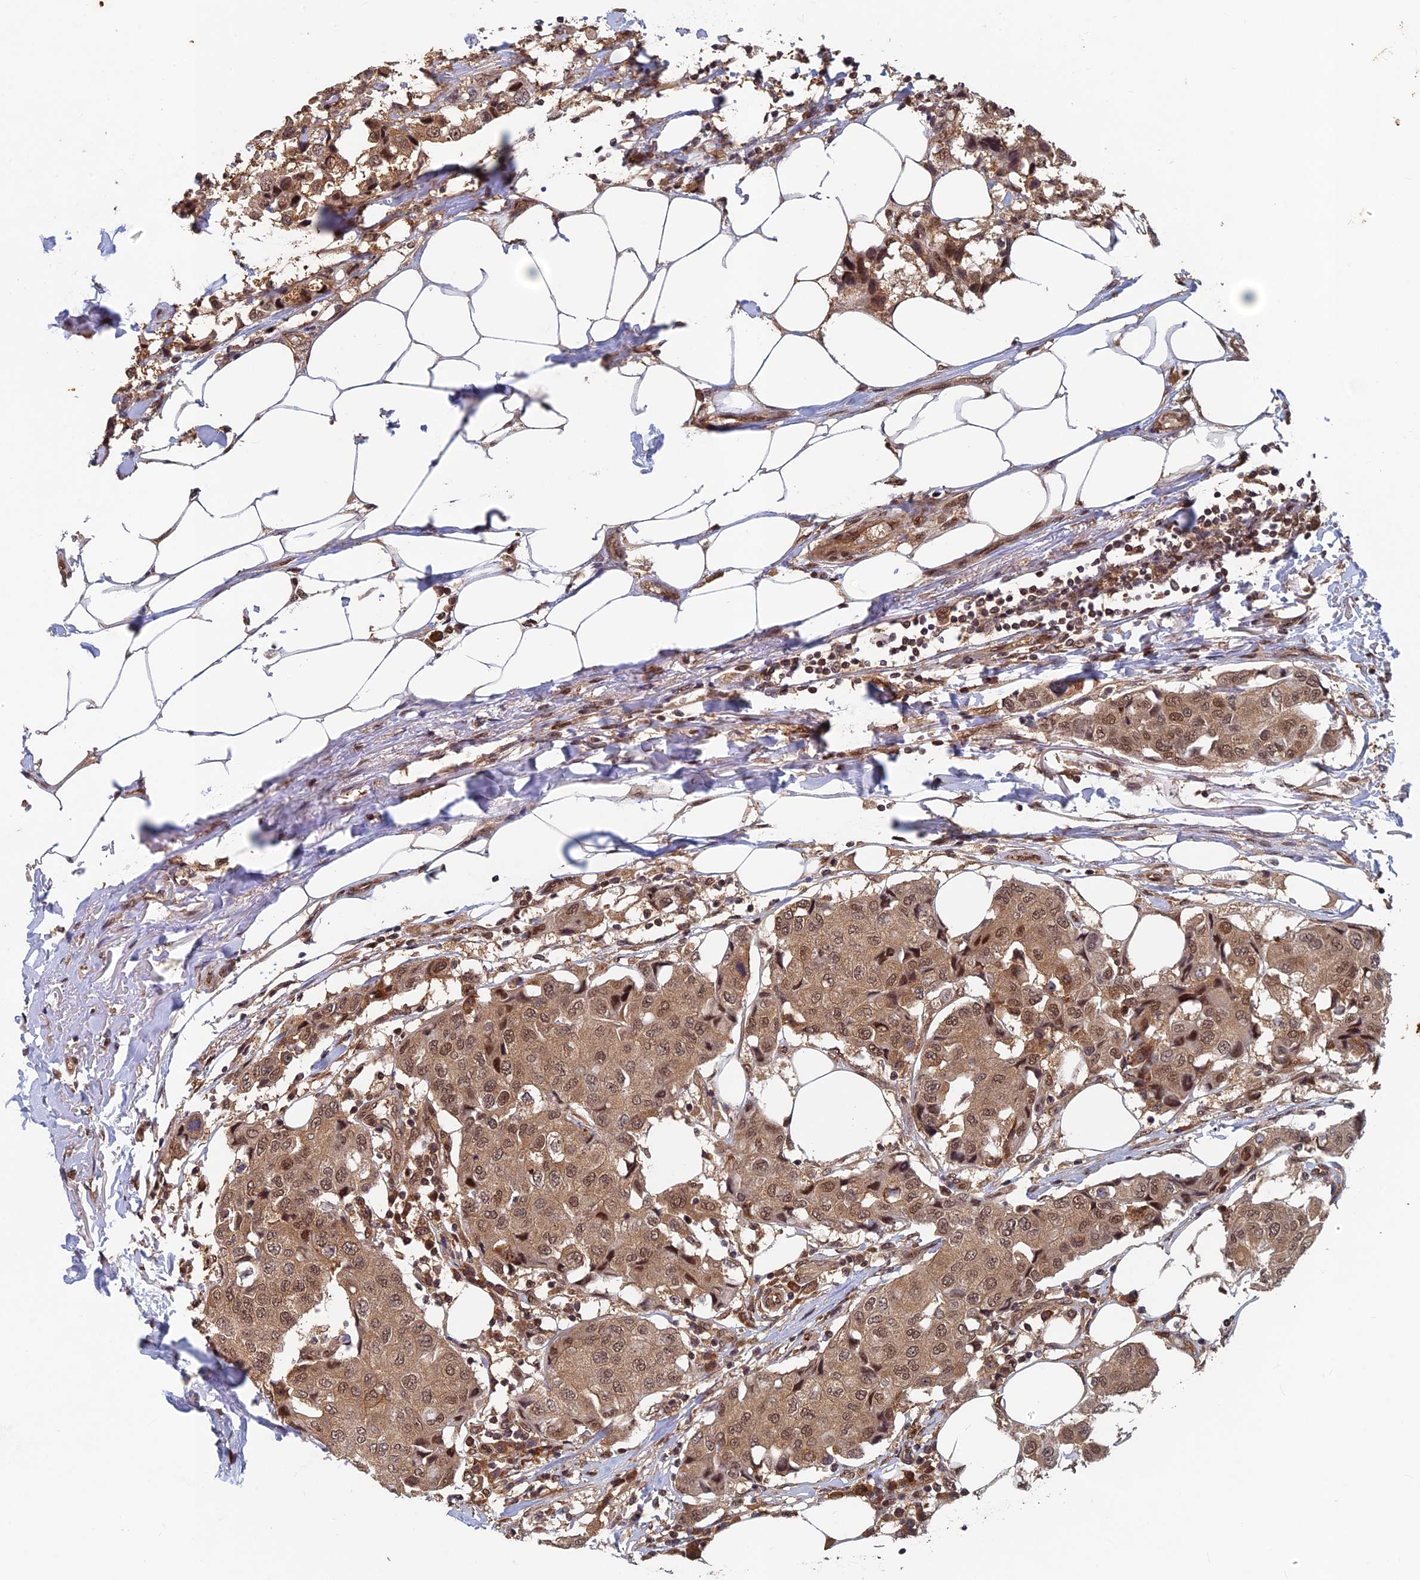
{"staining": {"intensity": "moderate", "quantity": ">75%", "location": "cytoplasmic/membranous,nuclear"}, "tissue": "breast cancer", "cell_type": "Tumor cells", "image_type": "cancer", "snomed": [{"axis": "morphology", "description": "Duct carcinoma"}, {"axis": "topography", "description": "Breast"}], "caption": "Protein expression by IHC displays moderate cytoplasmic/membranous and nuclear positivity in approximately >75% of tumor cells in breast cancer. The protein of interest is shown in brown color, while the nuclei are stained blue.", "gene": "FAM53C", "patient": {"sex": "female", "age": 80}}